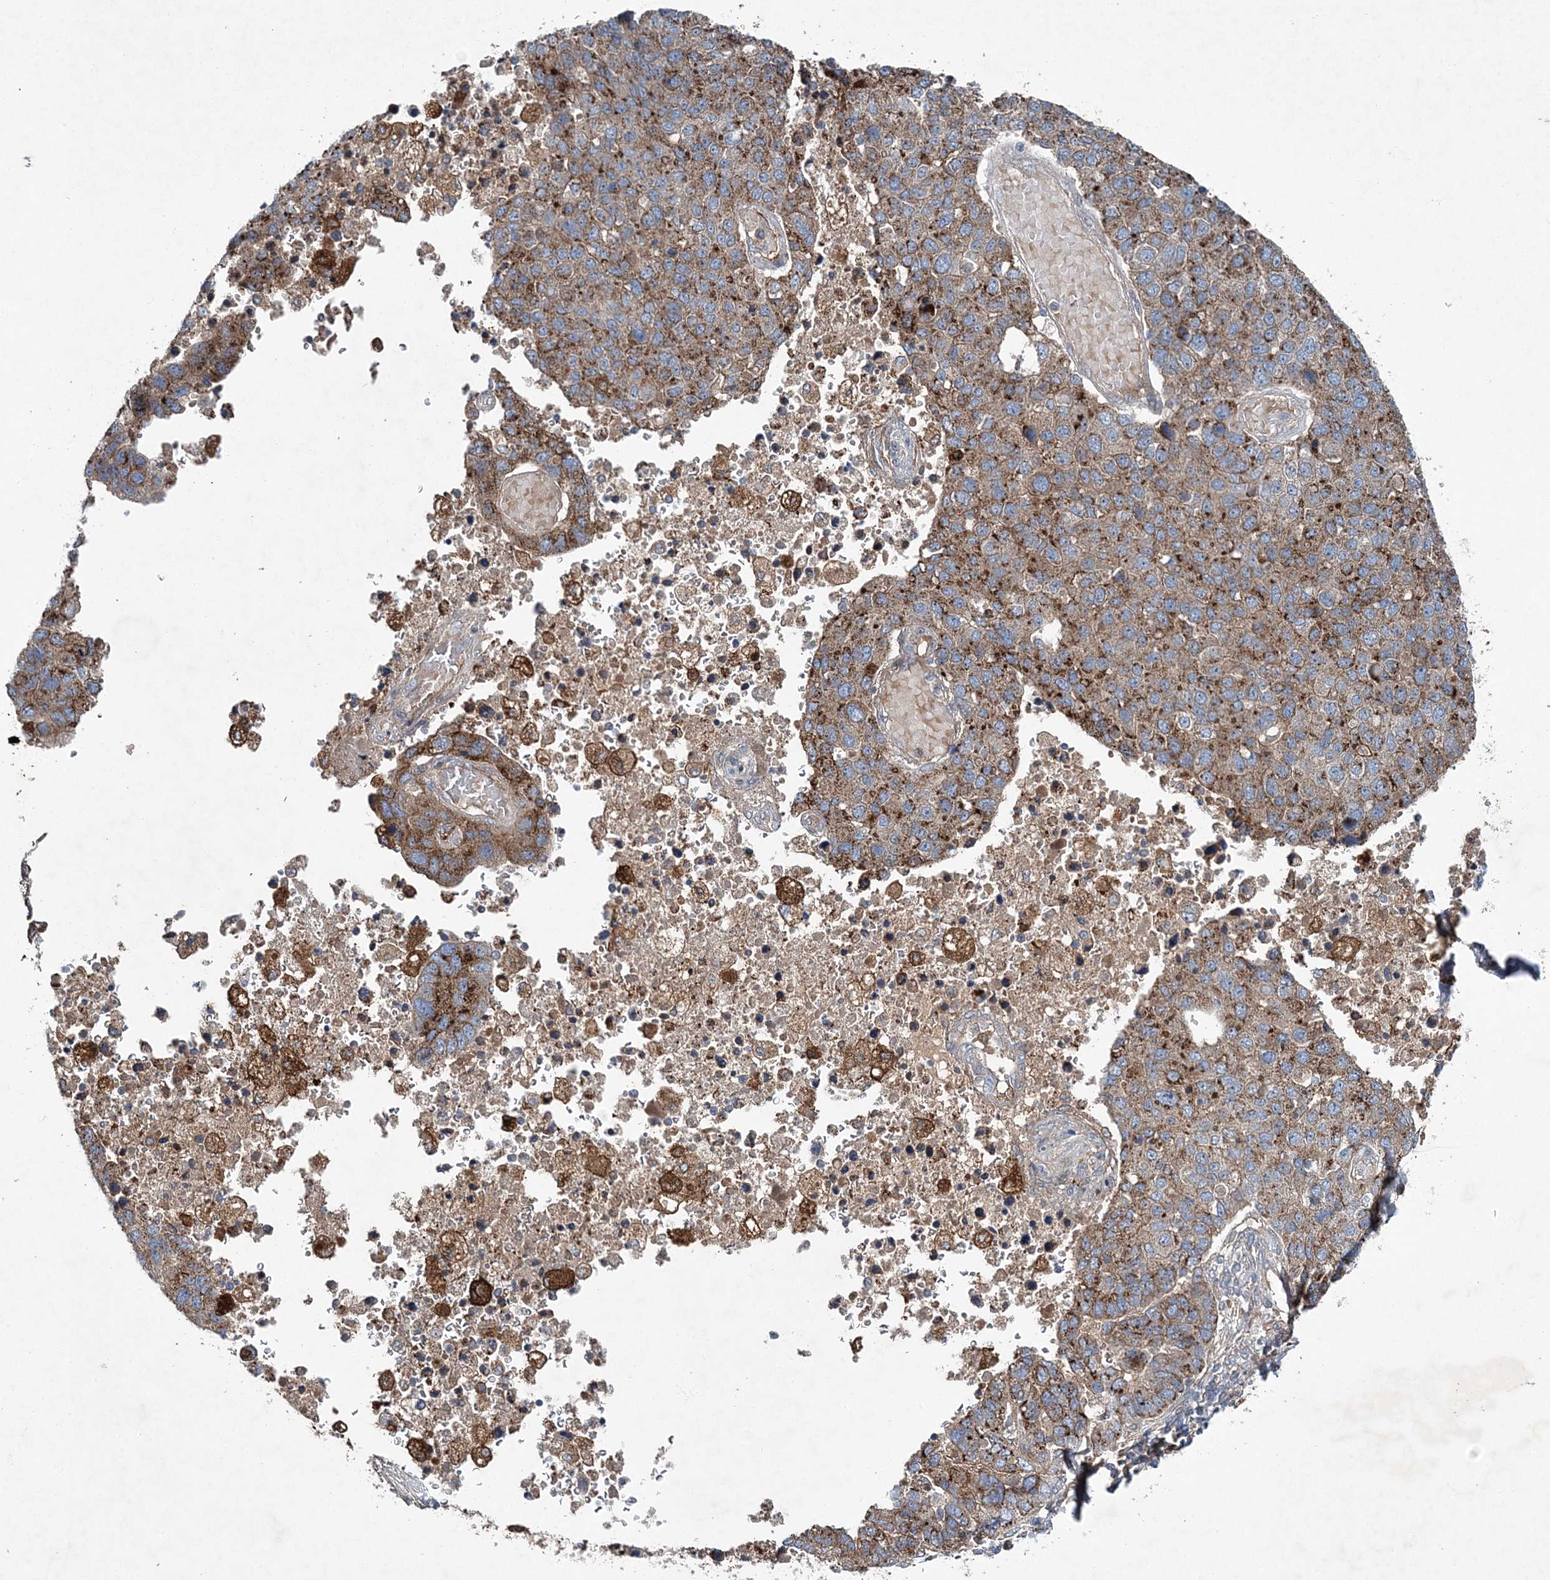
{"staining": {"intensity": "strong", "quantity": "25%-75%", "location": "cytoplasmic/membranous"}, "tissue": "pancreatic cancer", "cell_type": "Tumor cells", "image_type": "cancer", "snomed": [{"axis": "morphology", "description": "Adenocarcinoma, NOS"}, {"axis": "topography", "description": "Pancreas"}], "caption": "The immunohistochemical stain shows strong cytoplasmic/membranous positivity in tumor cells of pancreatic cancer tissue.", "gene": "SPOPL", "patient": {"sex": "female", "age": 61}}